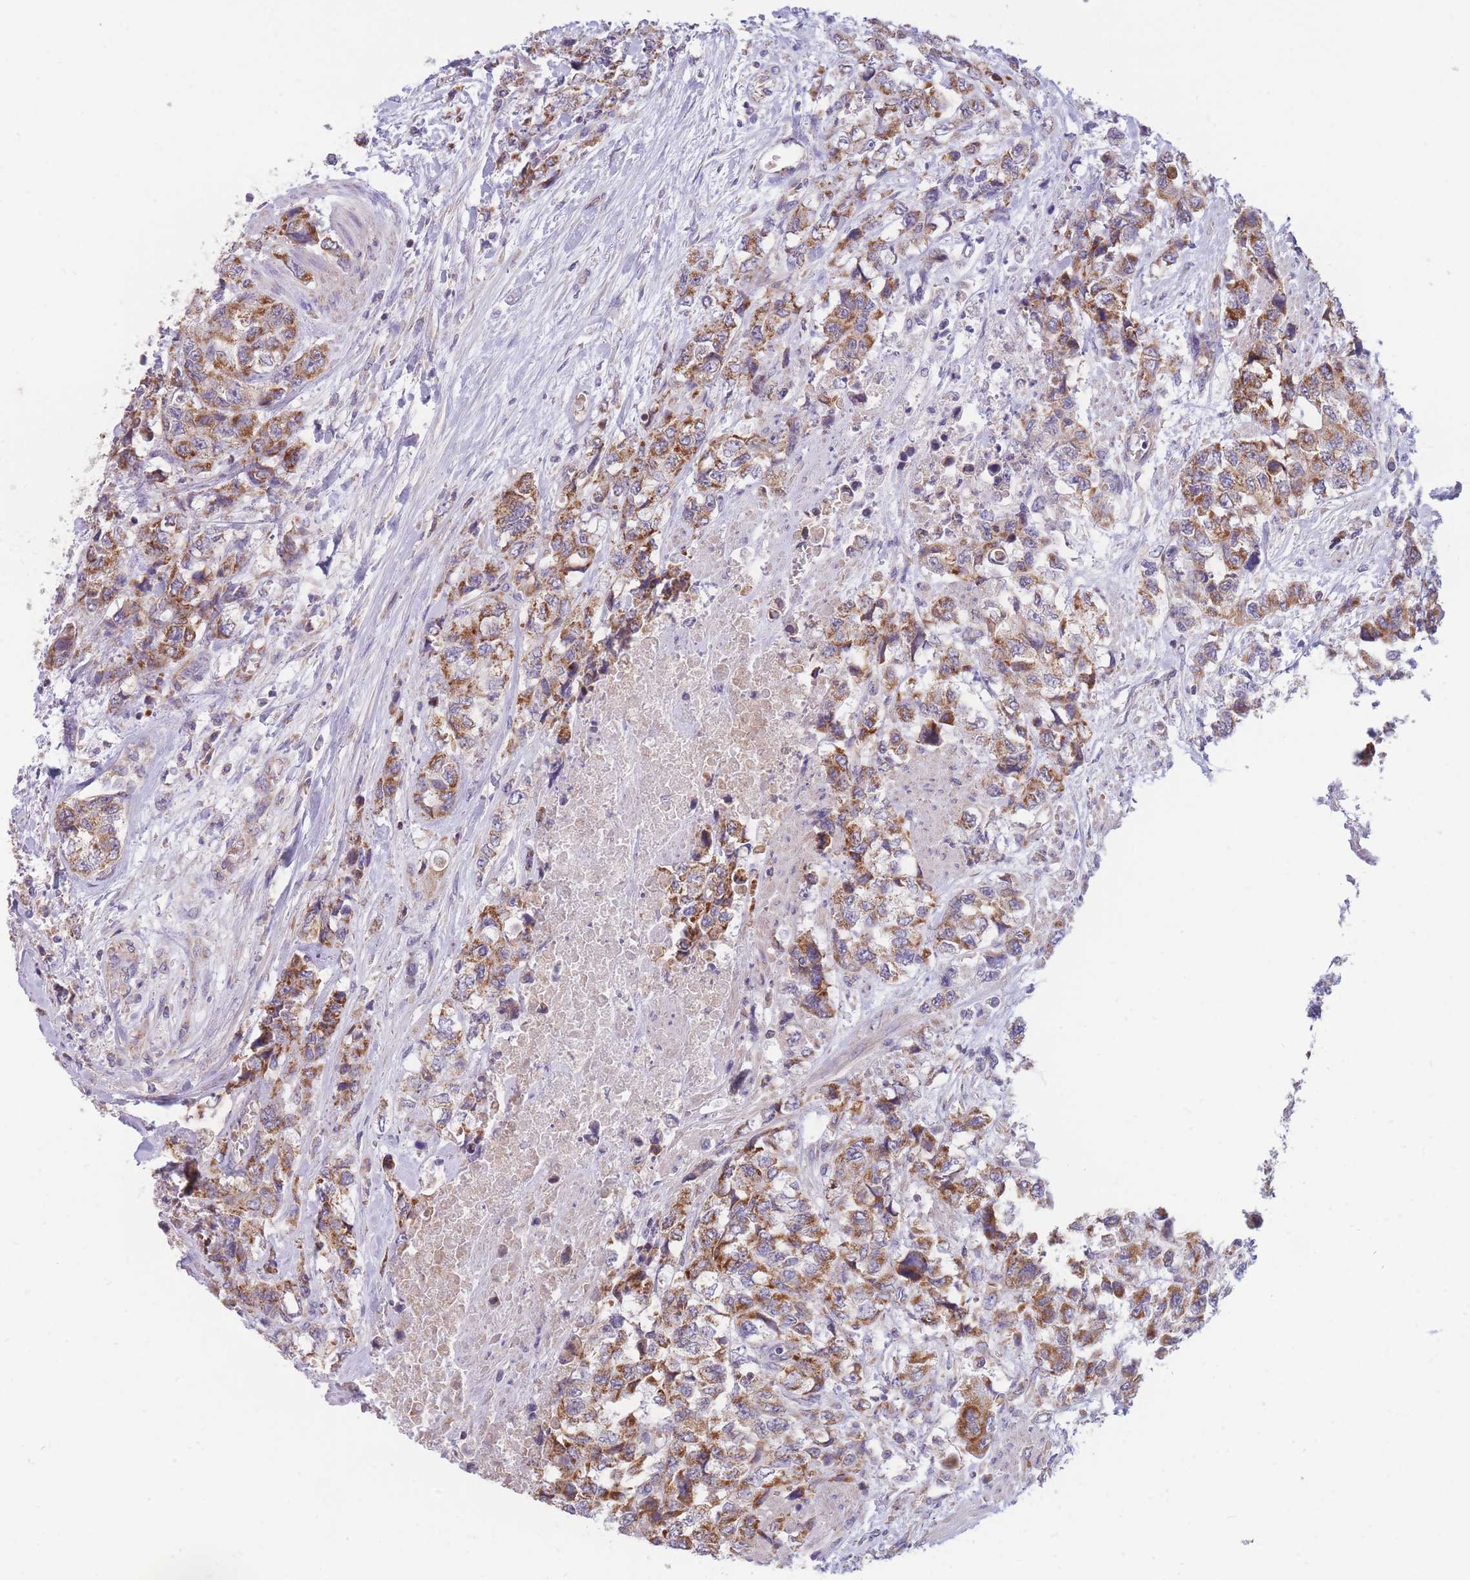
{"staining": {"intensity": "moderate", "quantity": ">75%", "location": "cytoplasmic/membranous"}, "tissue": "urothelial cancer", "cell_type": "Tumor cells", "image_type": "cancer", "snomed": [{"axis": "morphology", "description": "Urothelial carcinoma, High grade"}, {"axis": "topography", "description": "Urinary bladder"}], "caption": "Human high-grade urothelial carcinoma stained for a protein (brown) reveals moderate cytoplasmic/membranous positive expression in approximately >75% of tumor cells.", "gene": "MRPS9", "patient": {"sex": "female", "age": 78}}